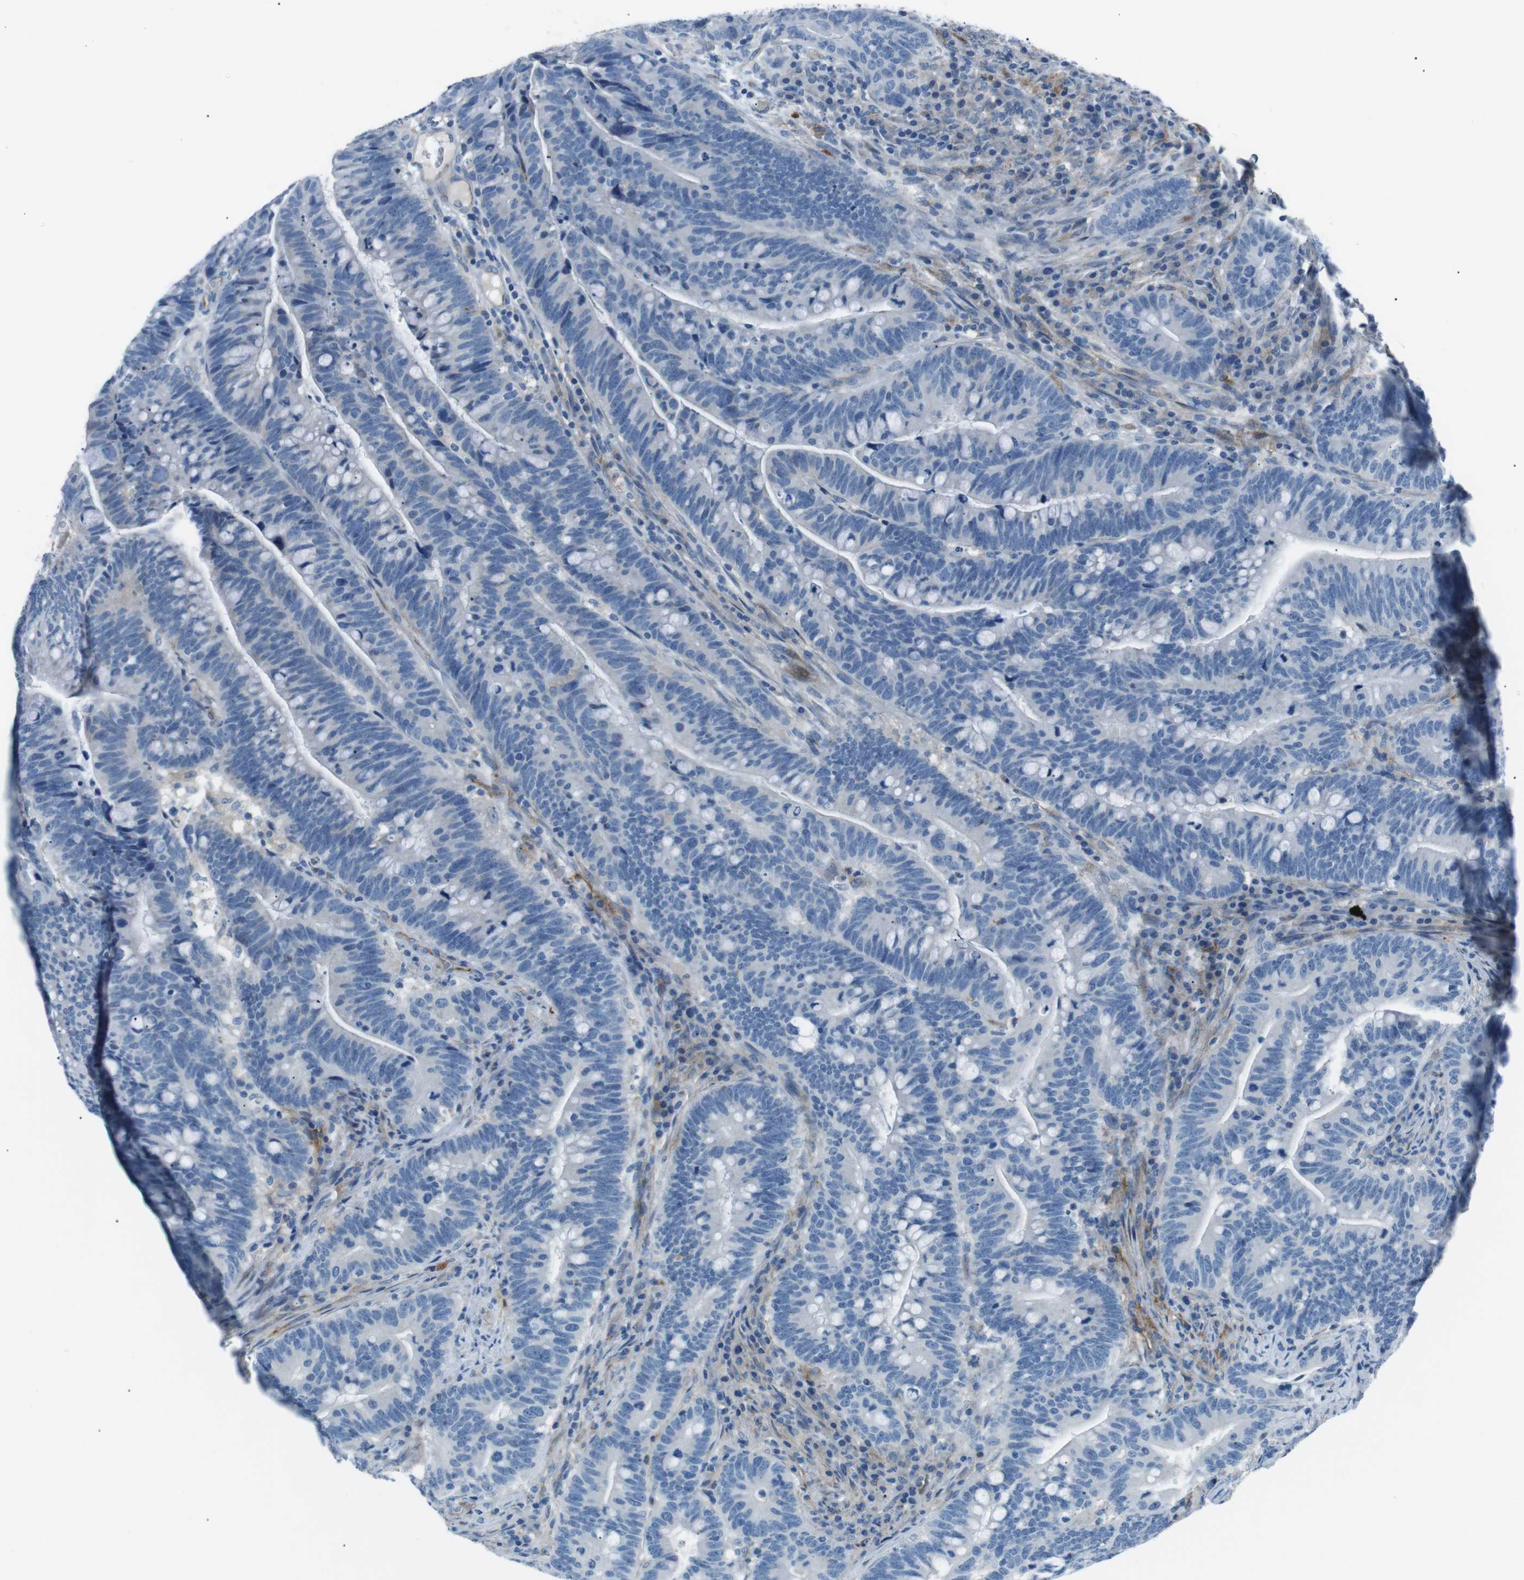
{"staining": {"intensity": "negative", "quantity": "none", "location": "none"}, "tissue": "colorectal cancer", "cell_type": "Tumor cells", "image_type": "cancer", "snomed": [{"axis": "morphology", "description": "Normal tissue, NOS"}, {"axis": "morphology", "description": "Adenocarcinoma, NOS"}, {"axis": "topography", "description": "Colon"}], "caption": "DAB (3,3'-diaminobenzidine) immunohistochemical staining of human colorectal cancer shows no significant staining in tumor cells.", "gene": "CSF2RA", "patient": {"sex": "female", "age": 66}}